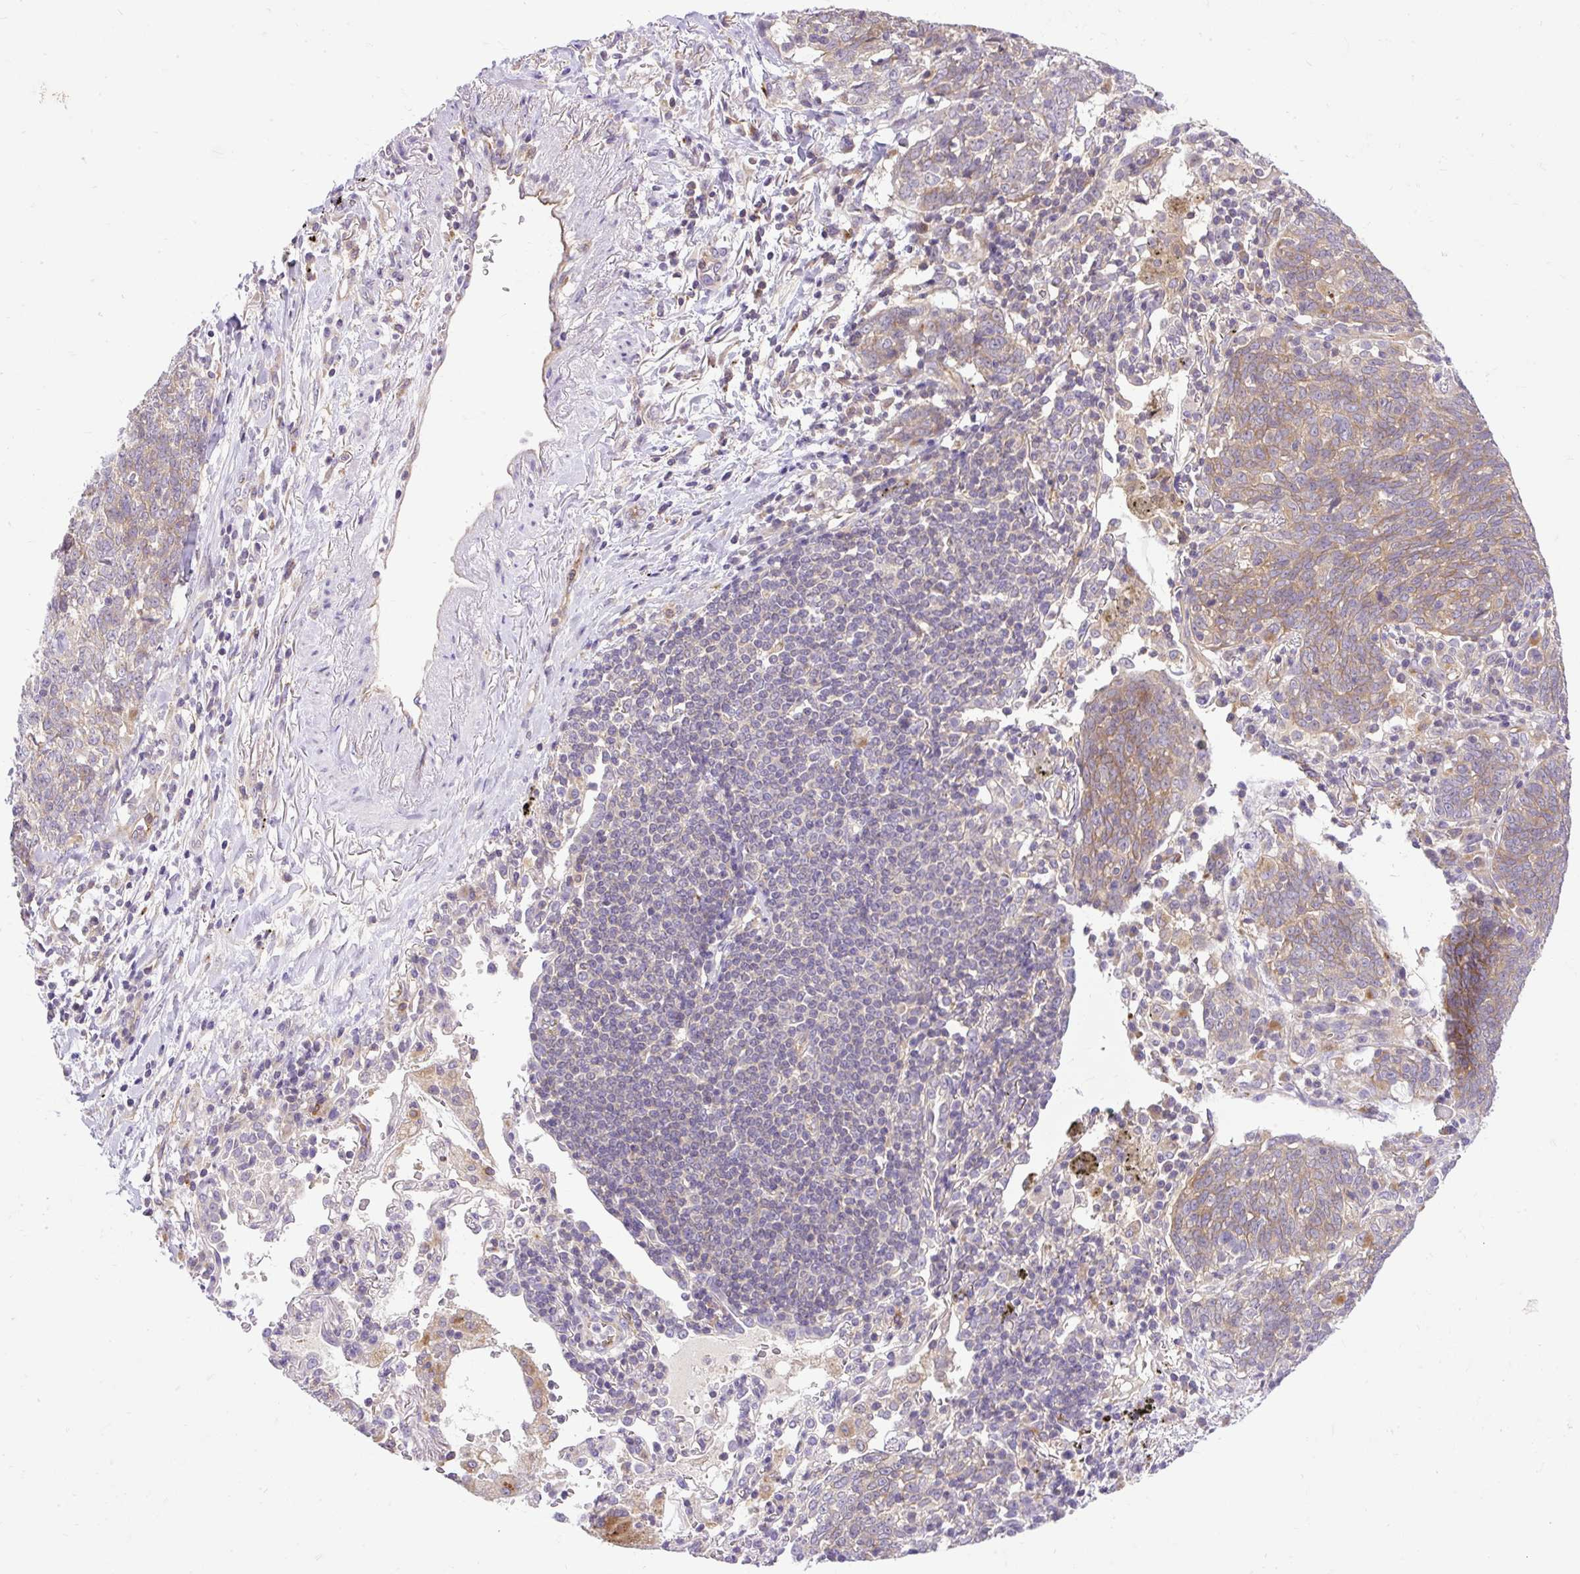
{"staining": {"intensity": "moderate", "quantity": "25%-75%", "location": "cytoplasmic/membranous"}, "tissue": "lung cancer", "cell_type": "Tumor cells", "image_type": "cancer", "snomed": [{"axis": "morphology", "description": "Squamous cell carcinoma, NOS"}, {"axis": "topography", "description": "Lung"}], "caption": "A medium amount of moderate cytoplasmic/membranous expression is present in about 25%-75% of tumor cells in lung cancer tissue.", "gene": "HEXB", "patient": {"sex": "female", "age": 72}}